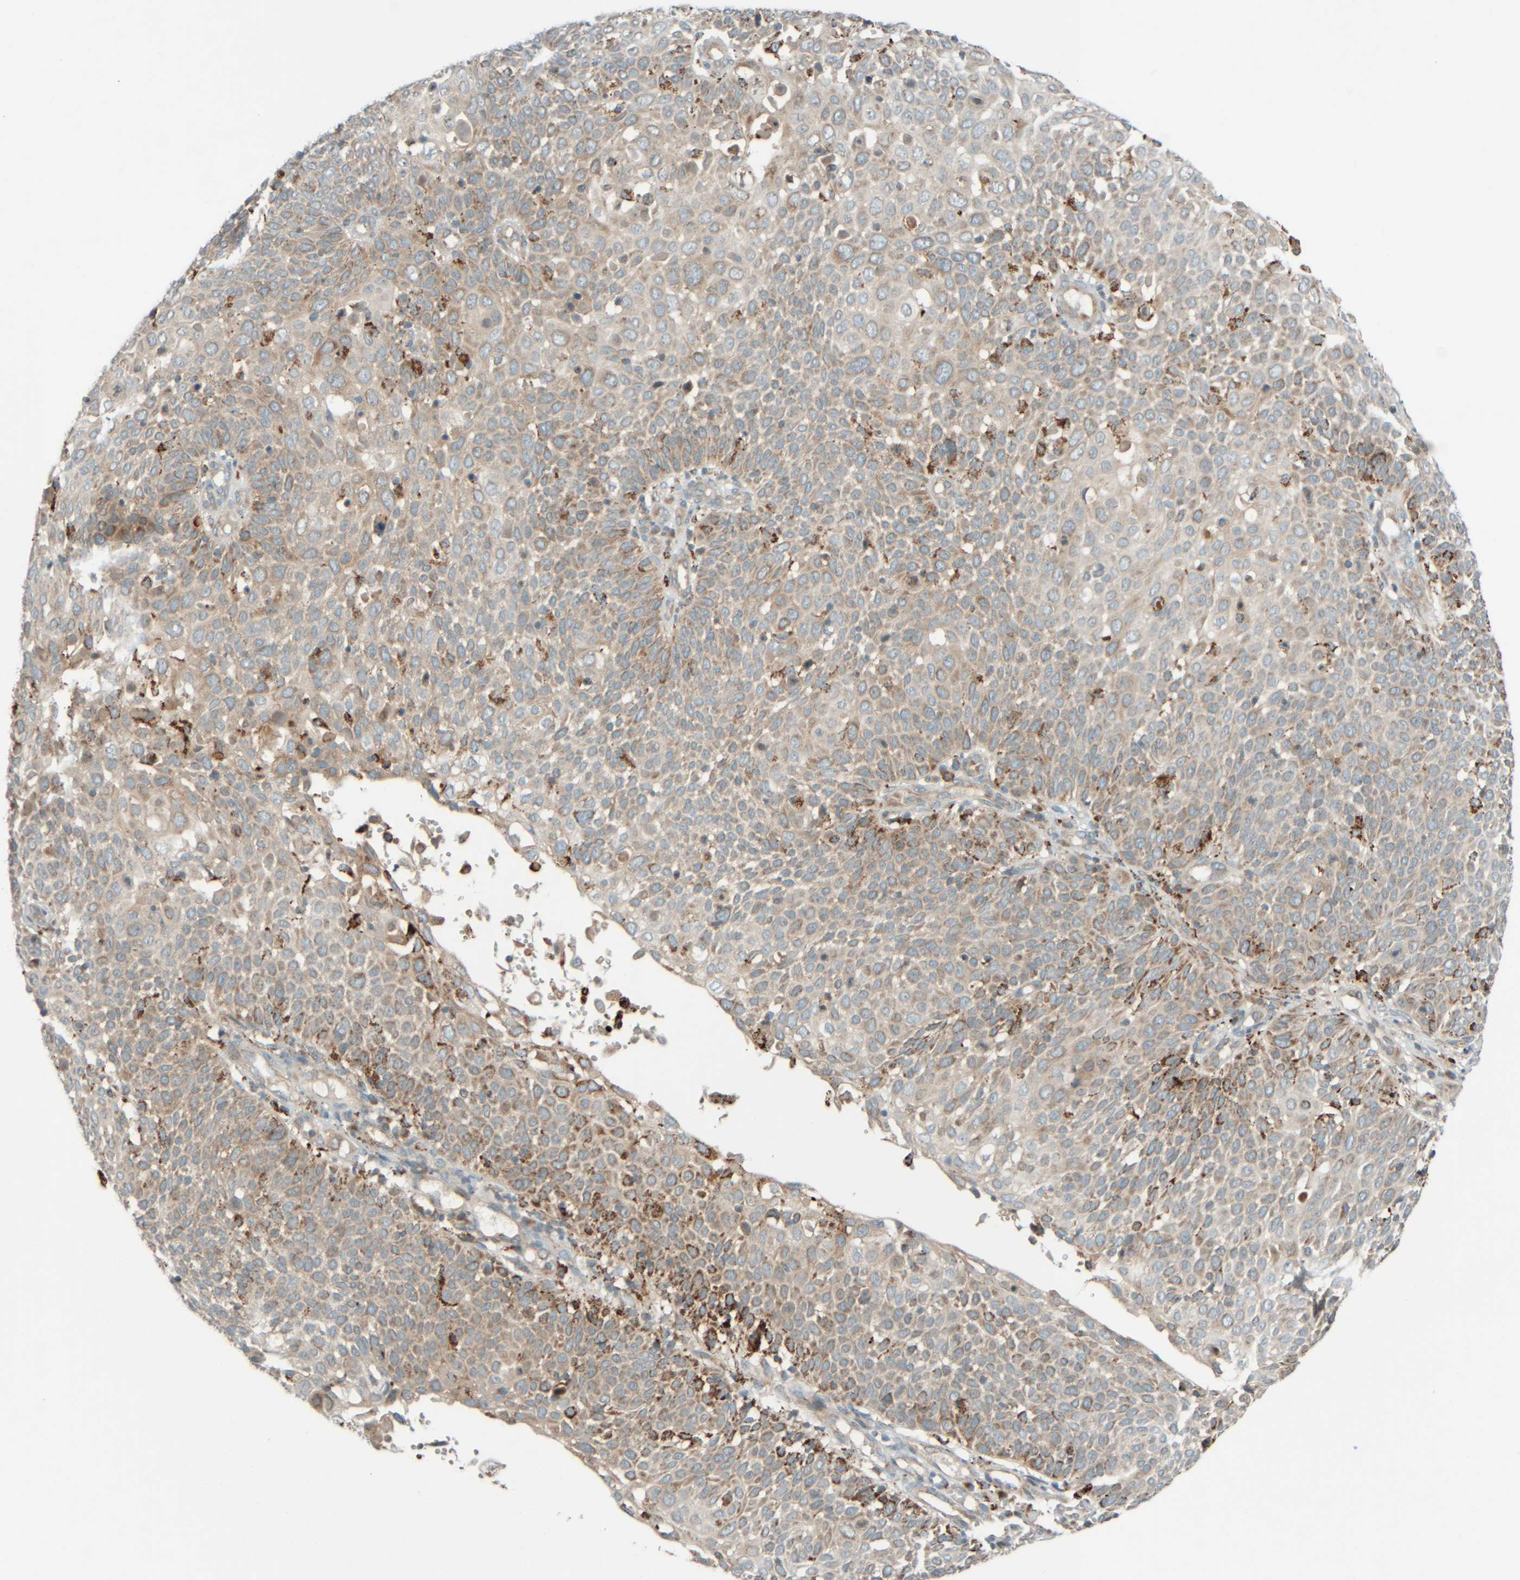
{"staining": {"intensity": "moderate", "quantity": "<25%", "location": "cytoplasmic/membranous"}, "tissue": "cervical cancer", "cell_type": "Tumor cells", "image_type": "cancer", "snomed": [{"axis": "morphology", "description": "Squamous cell carcinoma, NOS"}, {"axis": "topography", "description": "Cervix"}], "caption": "Moderate cytoplasmic/membranous protein staining is seen in about <25% of tumor cells in cervical squamous cell carcinoma. (Stains: DAB in brown, nuclei in blue, Microscopy: brightfield microscopy at high magnification).", "gene": "SPAG5", "patient": {"sex": "female", "age": 74}}